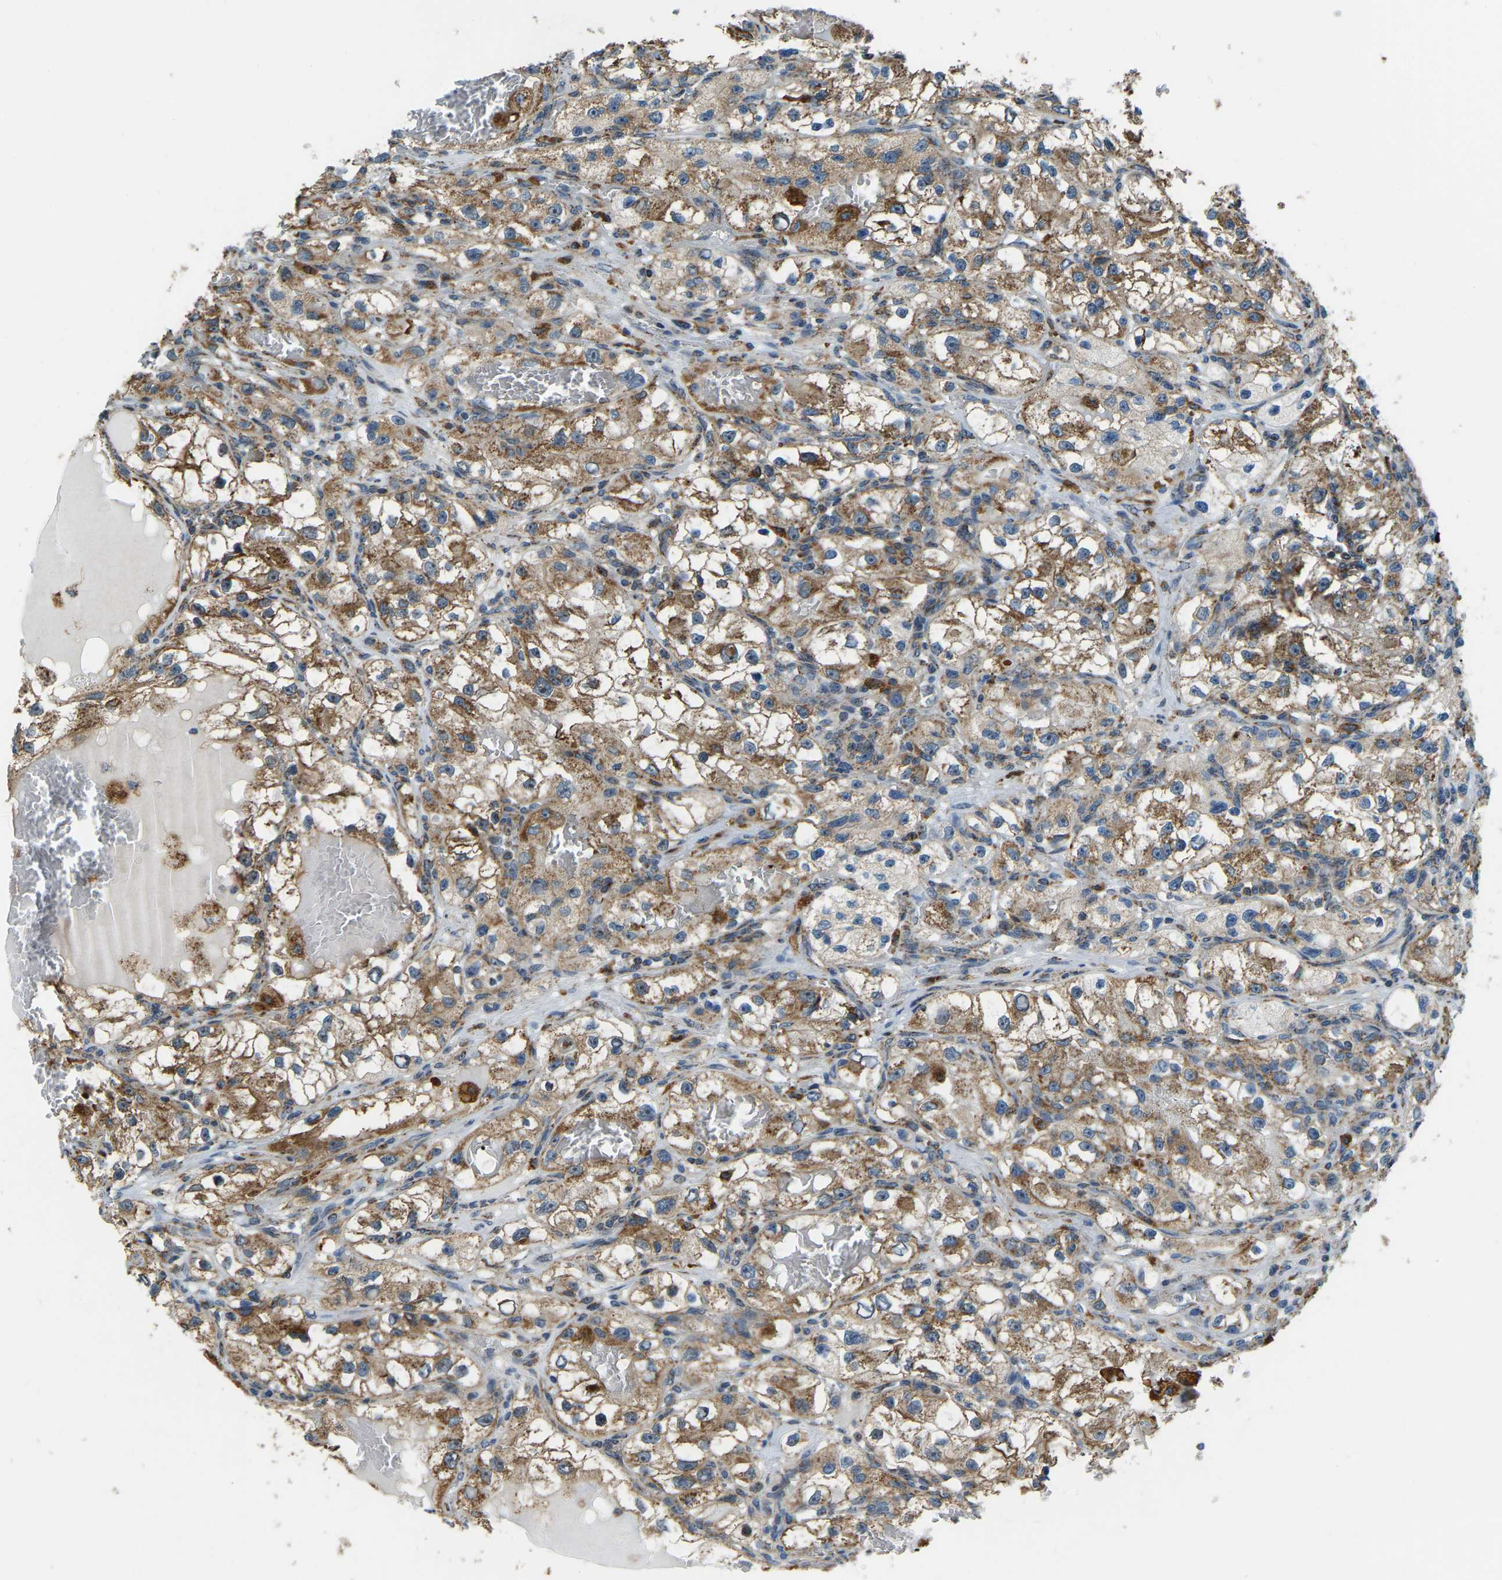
{"staining": {"intensity": "moderate", "quantity": "25%-75%", "location": "cytoplasmic/membranous"}, "tissue": "renal cancer", "cell_type": "Tumor cells", "image_type": "cancer", "snomed": [{"axis": "morphology", "description": "Adenocarcinoma, NOS"}, {"axis": "topography", "description": "Kidney"}], "caption": "High-power microscopy captured an immunohistochemistry photomicrograph of renal cancer, revealing moderate cytoplasmic/membranous staining in about 25%-75% of tumor cells.", "gene": "RBM33", "patient": {"sex": "female", "age": 57}}